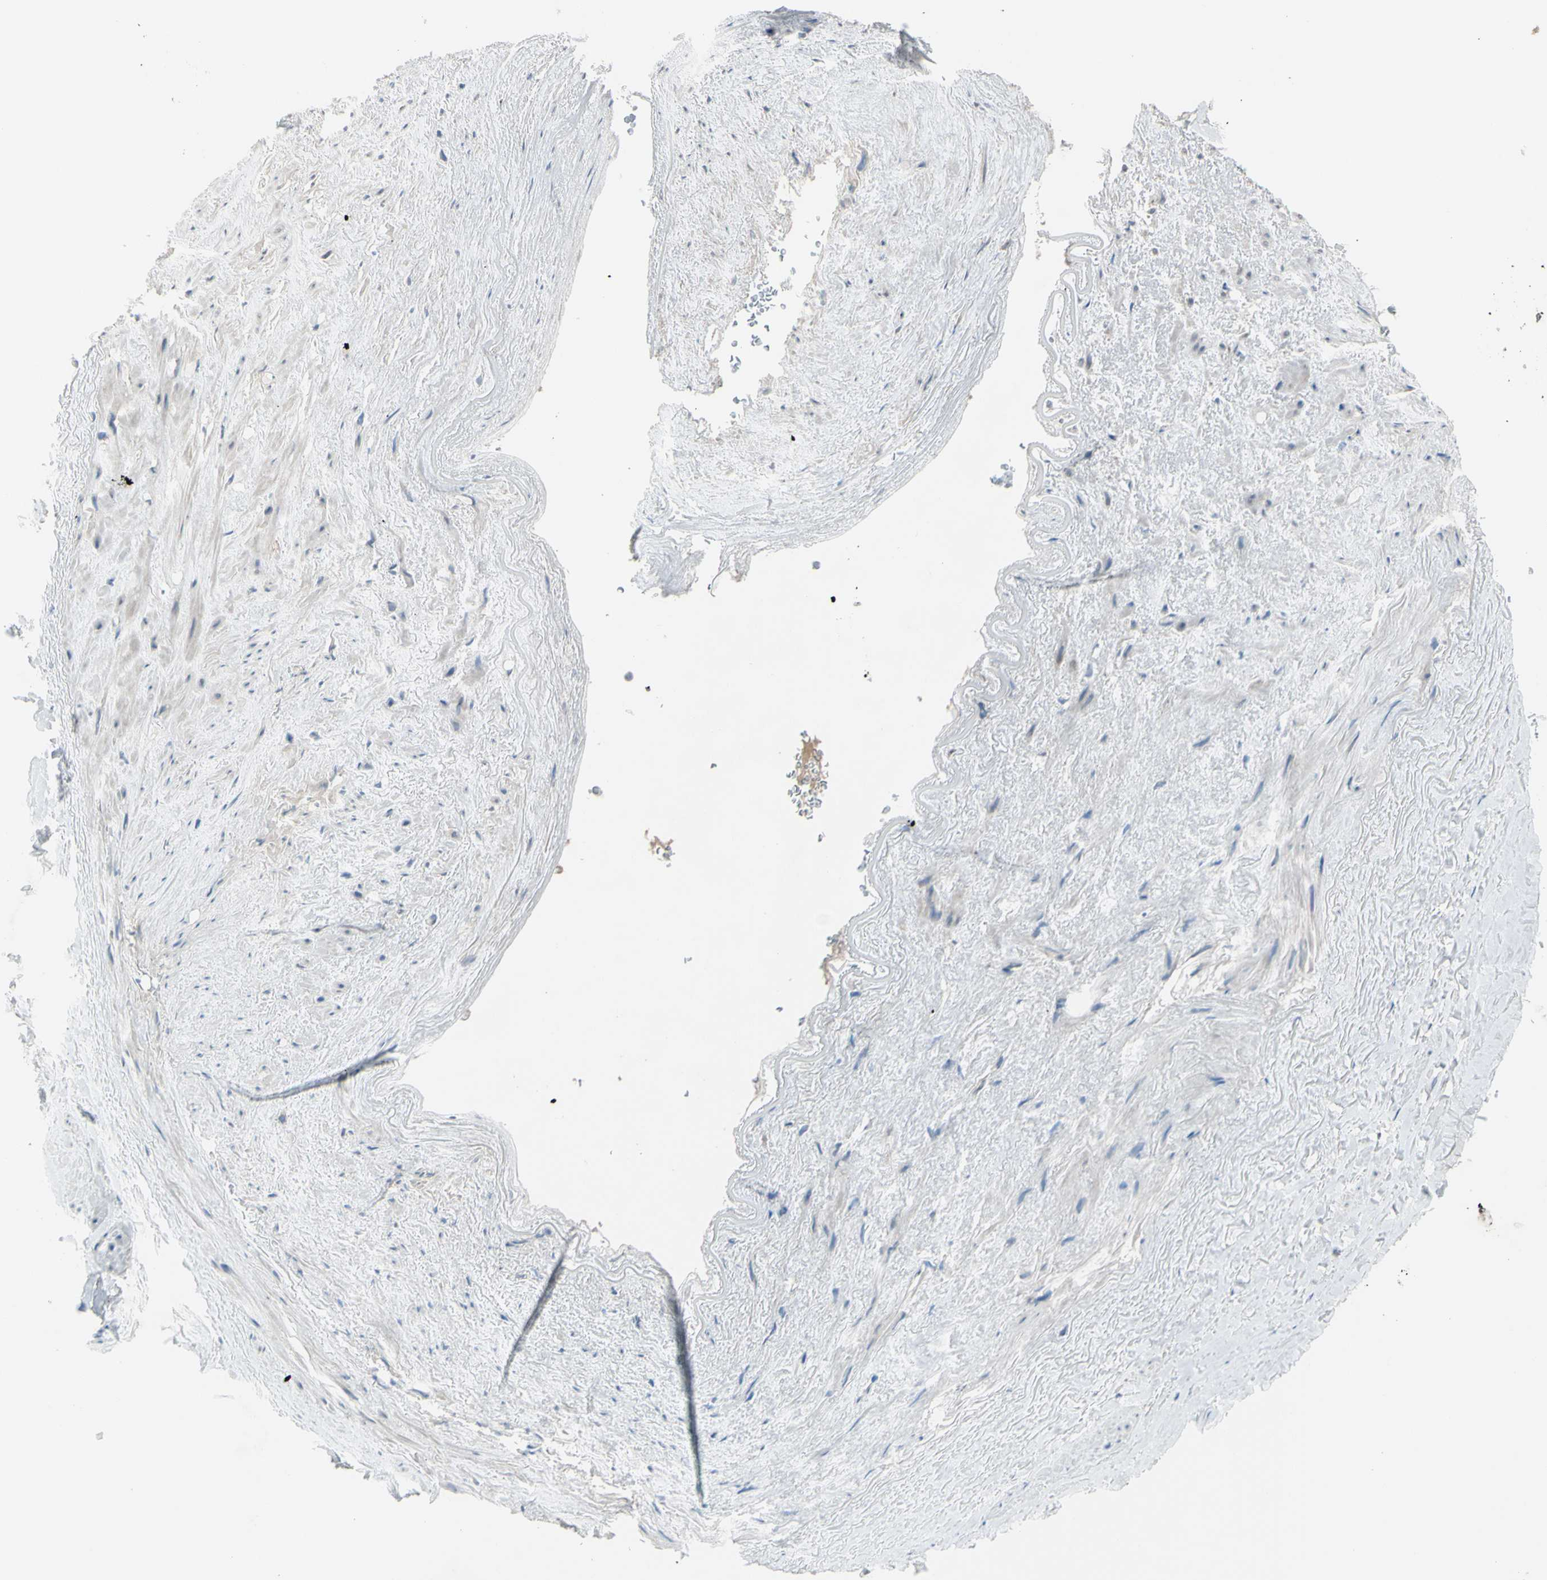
{"staining": {"intensity": "negative", "quantity": "none", "location": "none"}, "tissue": "adipose tissue", "cell_type": "Adipocytes", "image_type": "normal", "snomed": [{"axis": "morphology", "description": "Normal tissue, NOS"}, {"axis": "topography", "description": "Peripheral nerve tissue"}], "caption": "A high-resolution image shows immunohistochemistry (IHC) staining of normal adipose tissue, which shows no significant positivity in adipocytes.", "gene": "ATRN", "patient": {"sex": "male", "age": 70}}